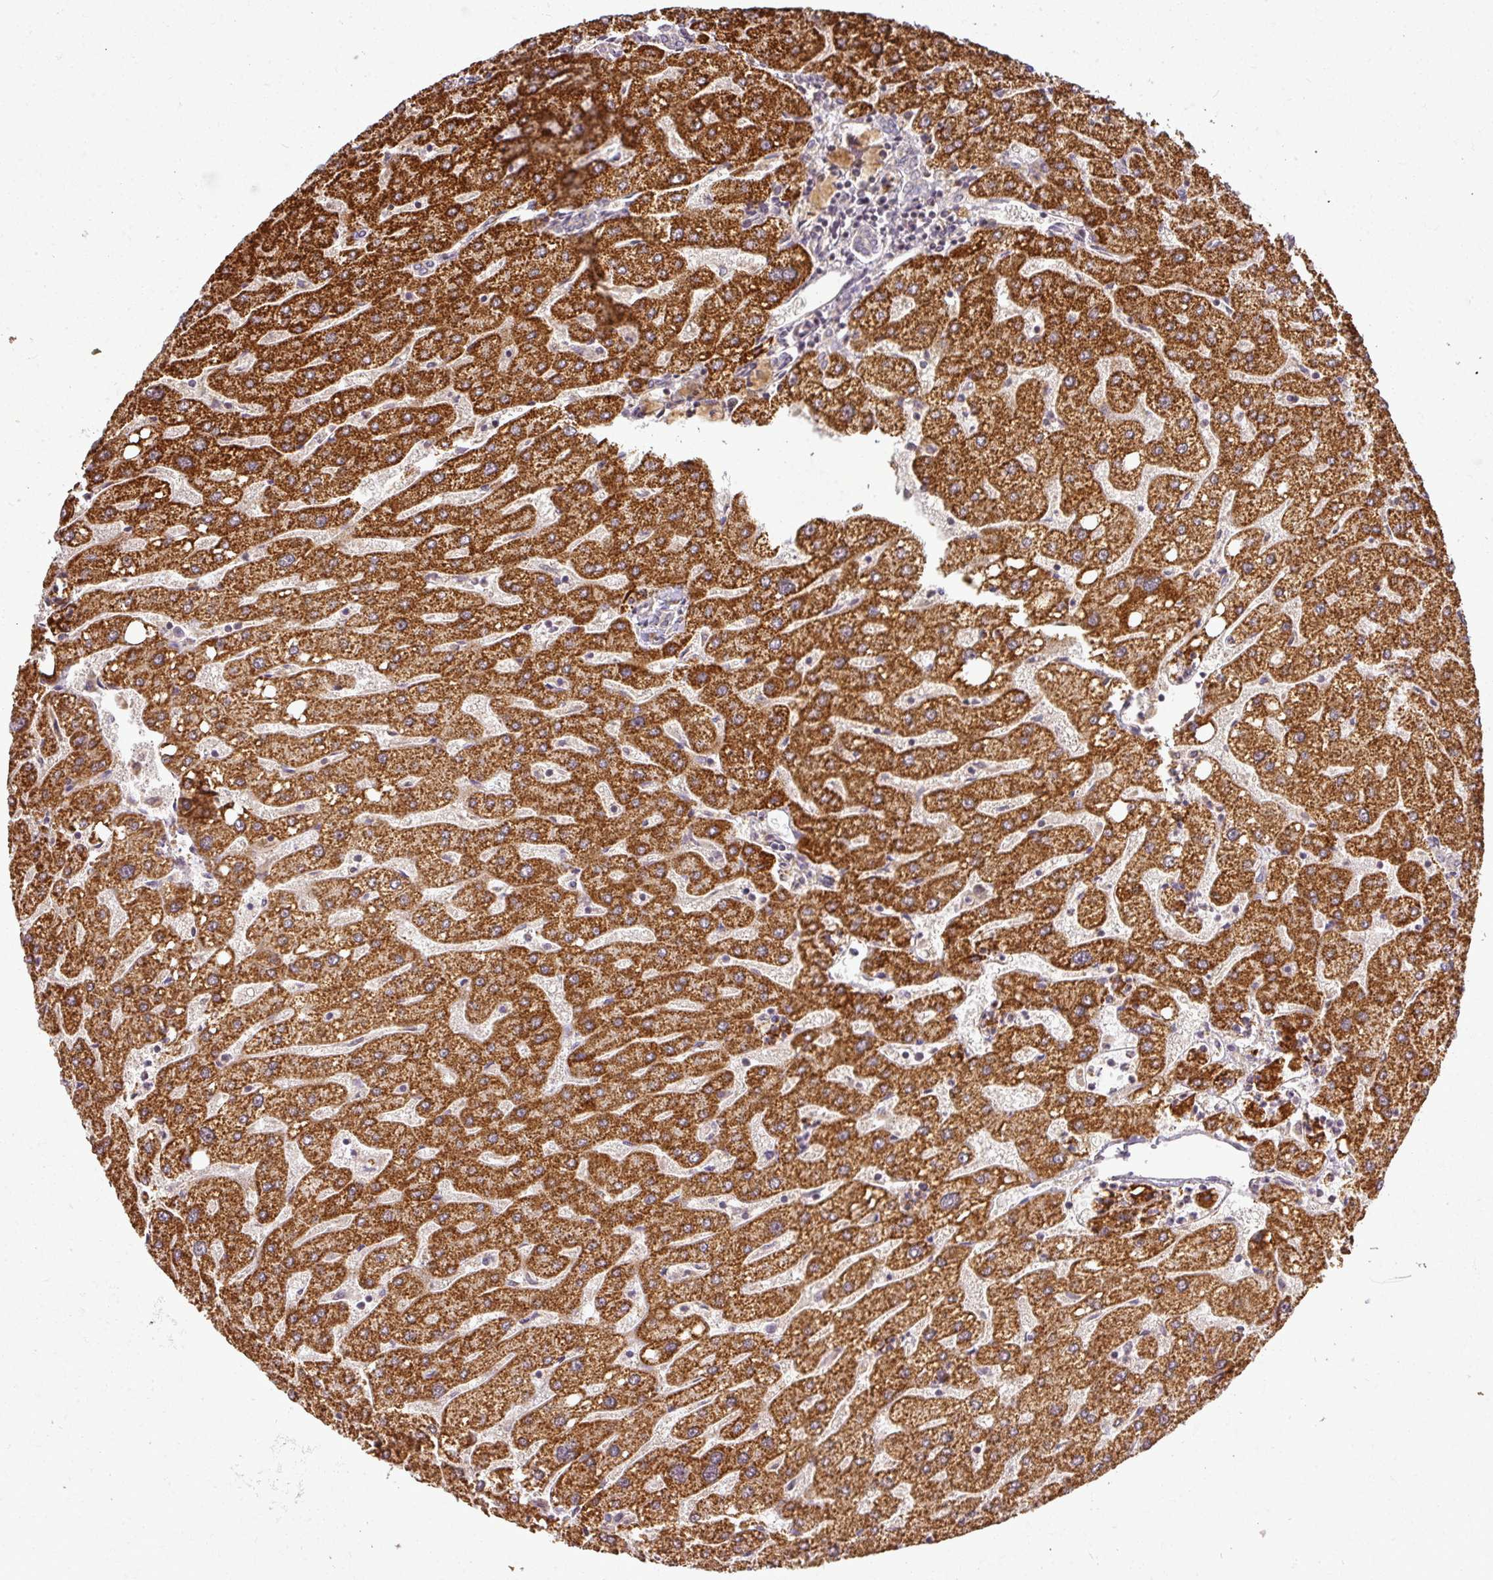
{"staining": {"intensity": "negative", "quantity": "none", "location": "none"}, "tissue": "liver", "cell_type": "Cholangiocytes", "image_type": "normal", "snomed": [{"axis": "morphology", "description": "Normal tissue, NOS"}, {"axis": "topography", "description": "Liver"}], "caption": "A micrograph of liver stained for a protein exhibits no brown staining in cholangiocytes.", "gene": "FAIM", "patient": {"sex": "male", "age": 67}}